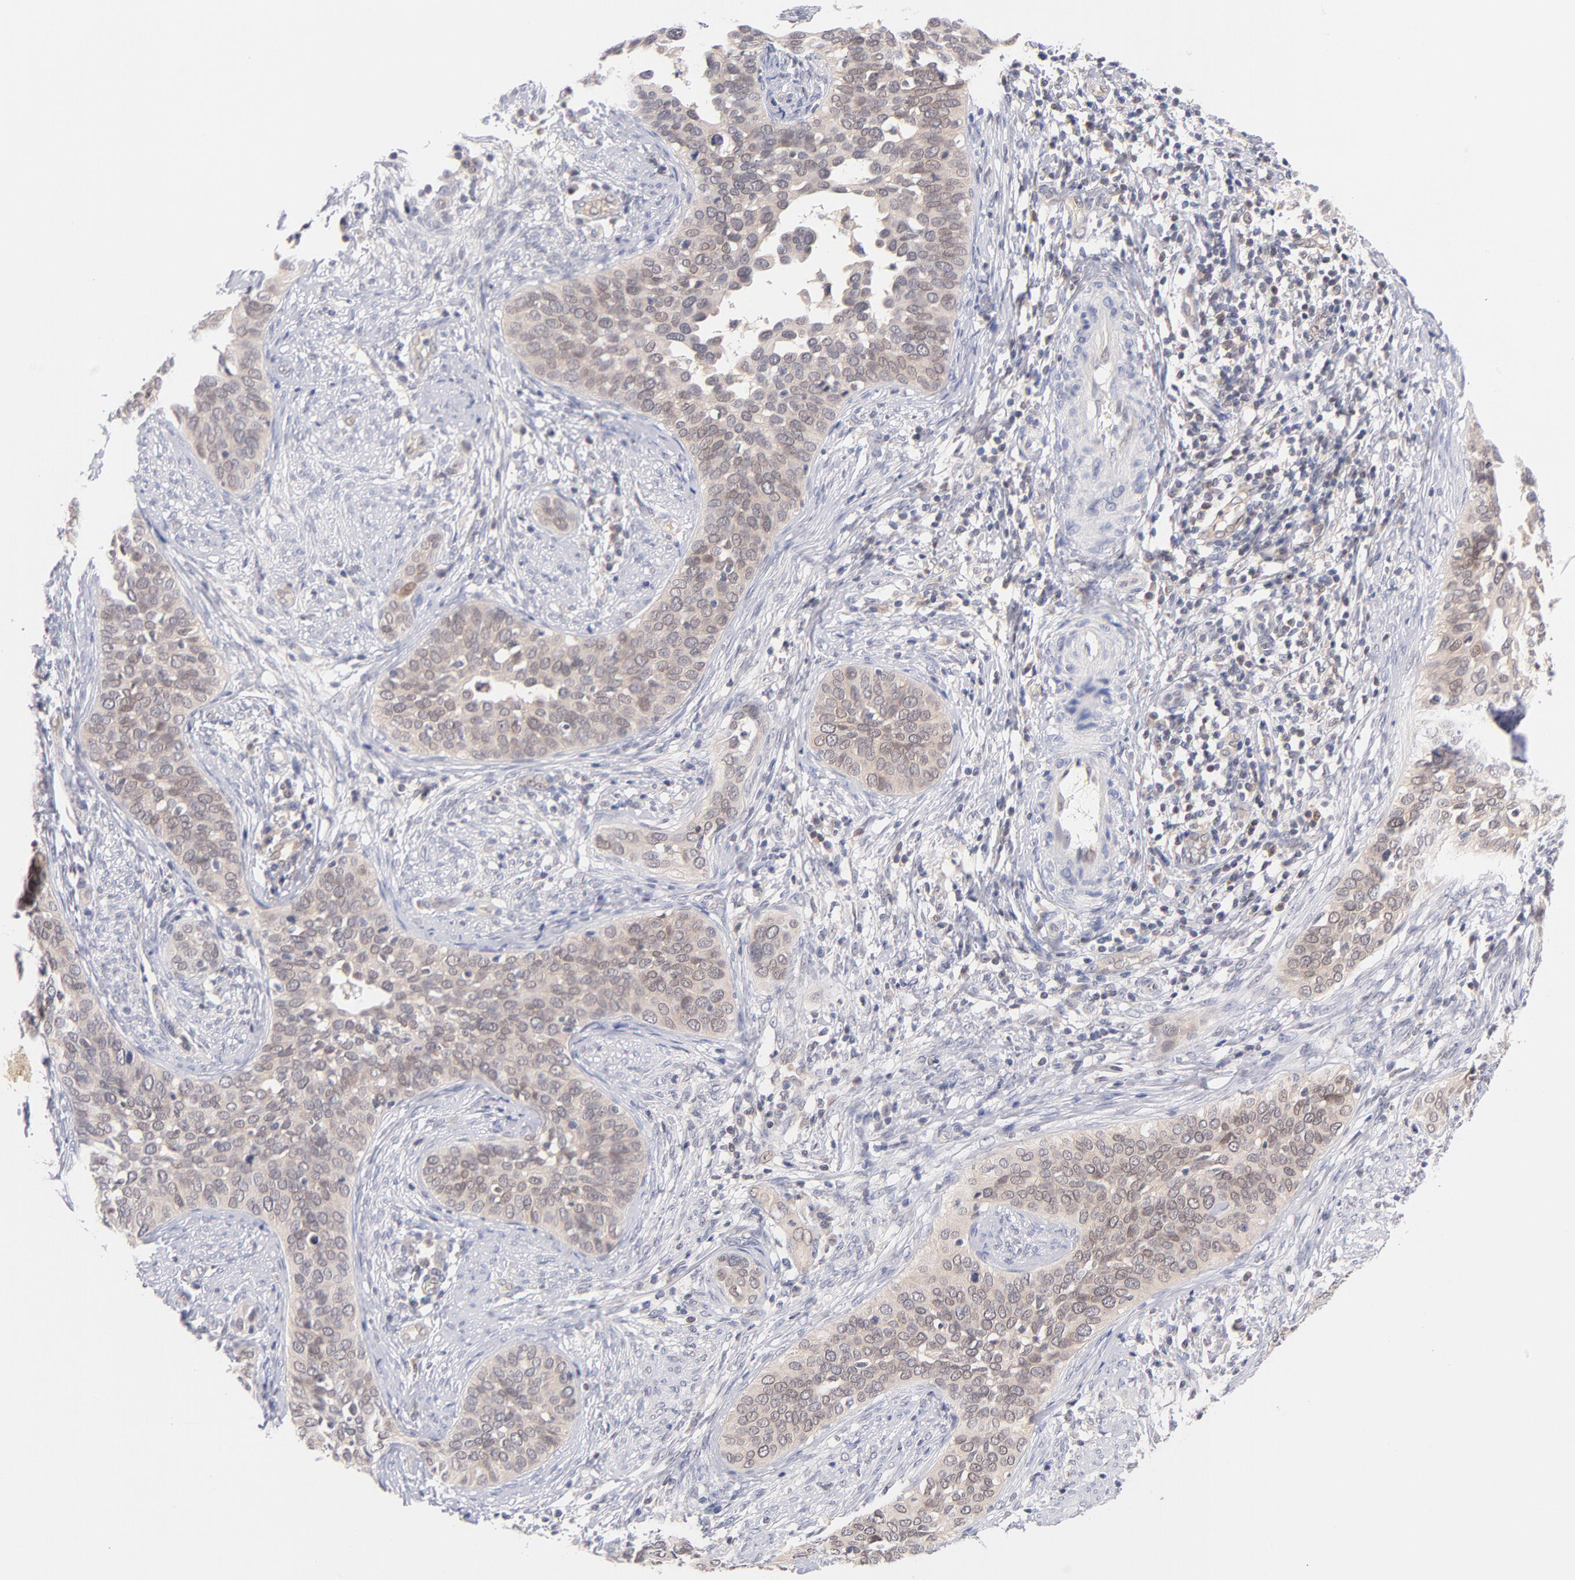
{"staining": {"intensity": "weak", "quantity": ">75%", "location": "cytoplasmic/membranous"}, "tissue": "cervical cancer", "cell_type": "Tumor cells", "image_type": "cancer", "snomed": [{"axis": "morphology", "description": "Squamous cell carcinoma, NOS"}, {"axis": "topography", "description": "Cervix"}], "caption": "Approximately >75% of tumor cells in human squamous cell carcinoma (cervical) exhibit weak cytoplasmic/membranous protein staining as visualized by brown immunohistochemical staining.", "gene": "CASP6", "patient": {"sex": "female", "age": 31}}